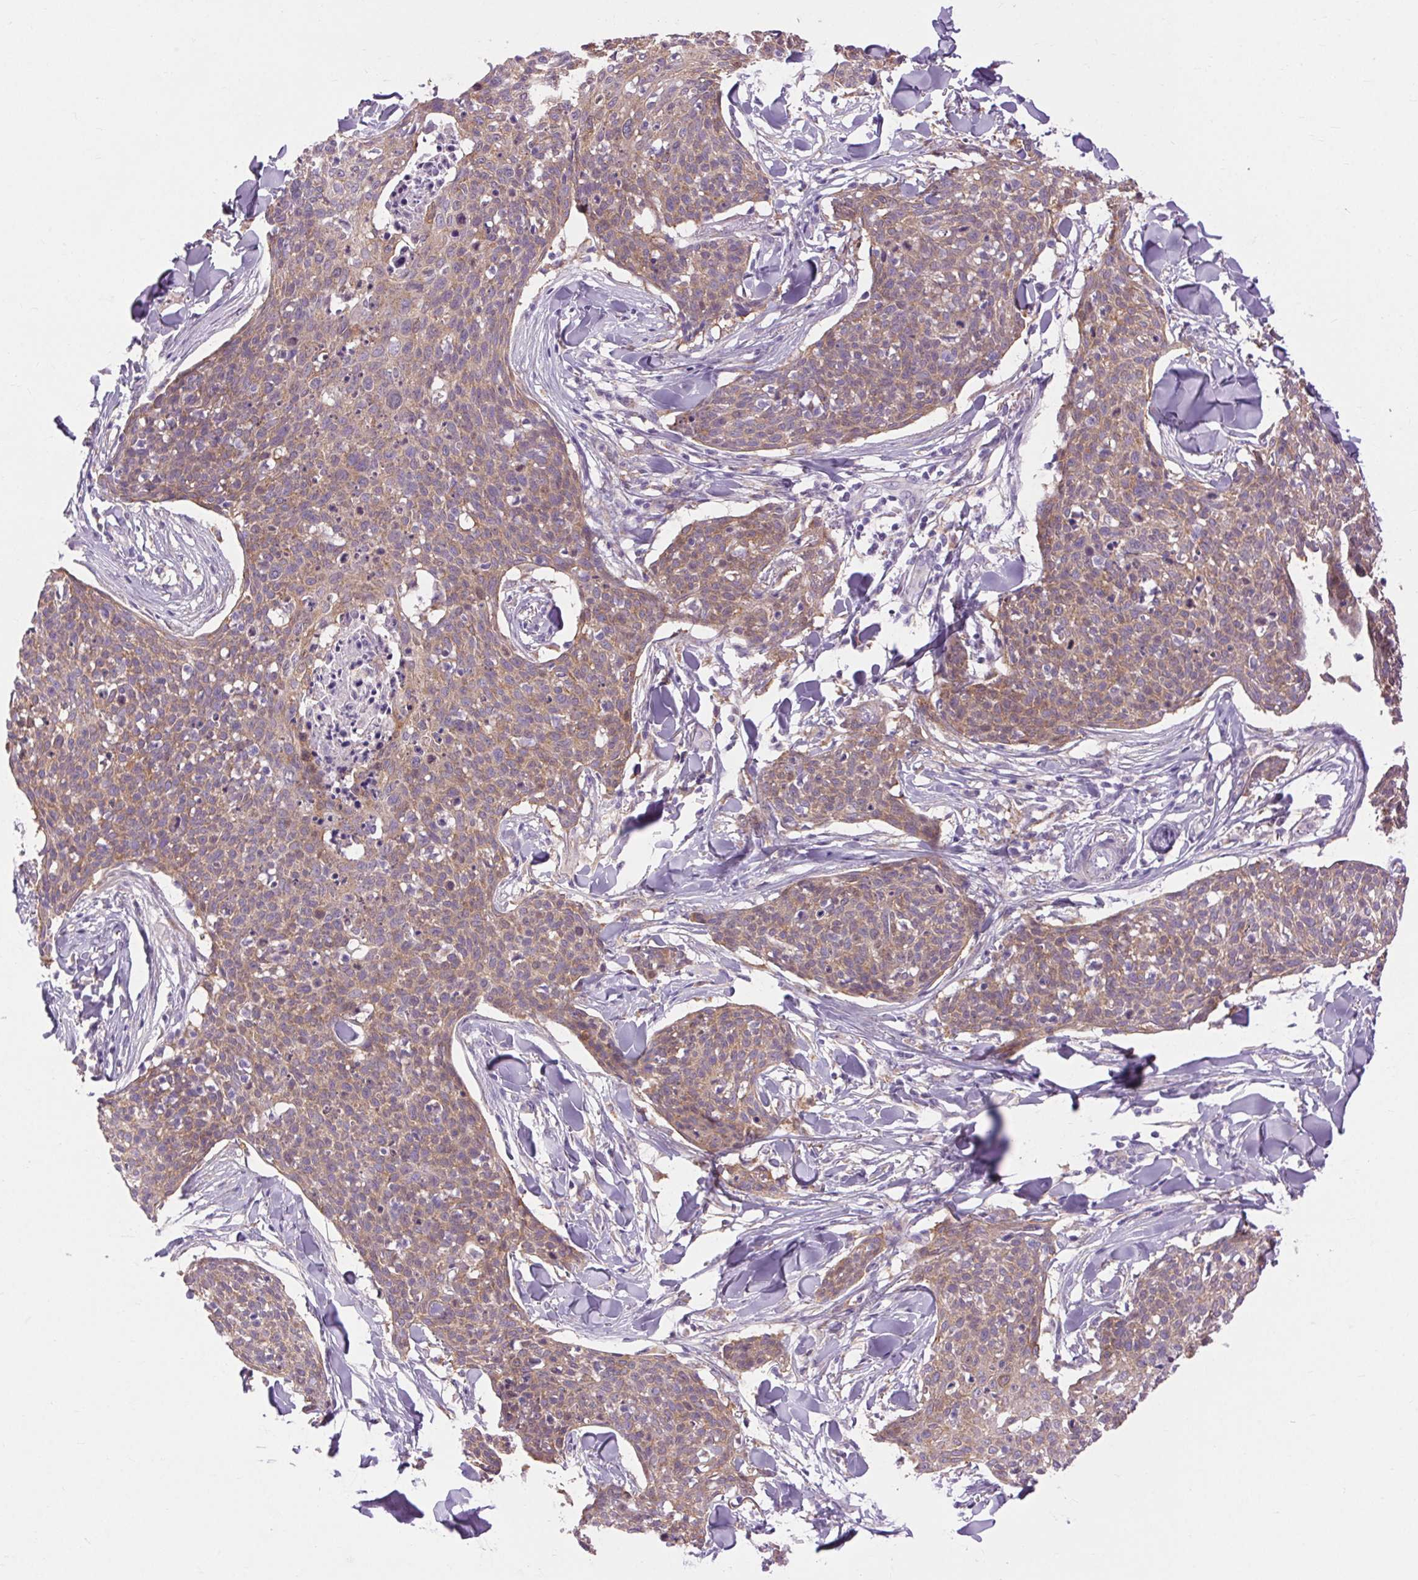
{"staining": {"intensity": "weak", "quantity": ">75%", "location": "cytoplasmic/membranous"}, "tissue": "skin cancer", "cell_type": "Tumor cells", "image_type": "cancer", "snomed": [{"axis": "morphology", "description": "Squamous cell carcinoma, NOS"}, {"axis": "topography", "description": "Skin"}, {"axis": "topography", "description": "Vulva"}], "caption": "Protein staining reveals weak cytoplasmic/membranous staining in approximately >75% of tumor cells in squamous cell carcinoma (skin).", "gene": "SOWAHC", "patient": {"sex": "female", "age": 75}}